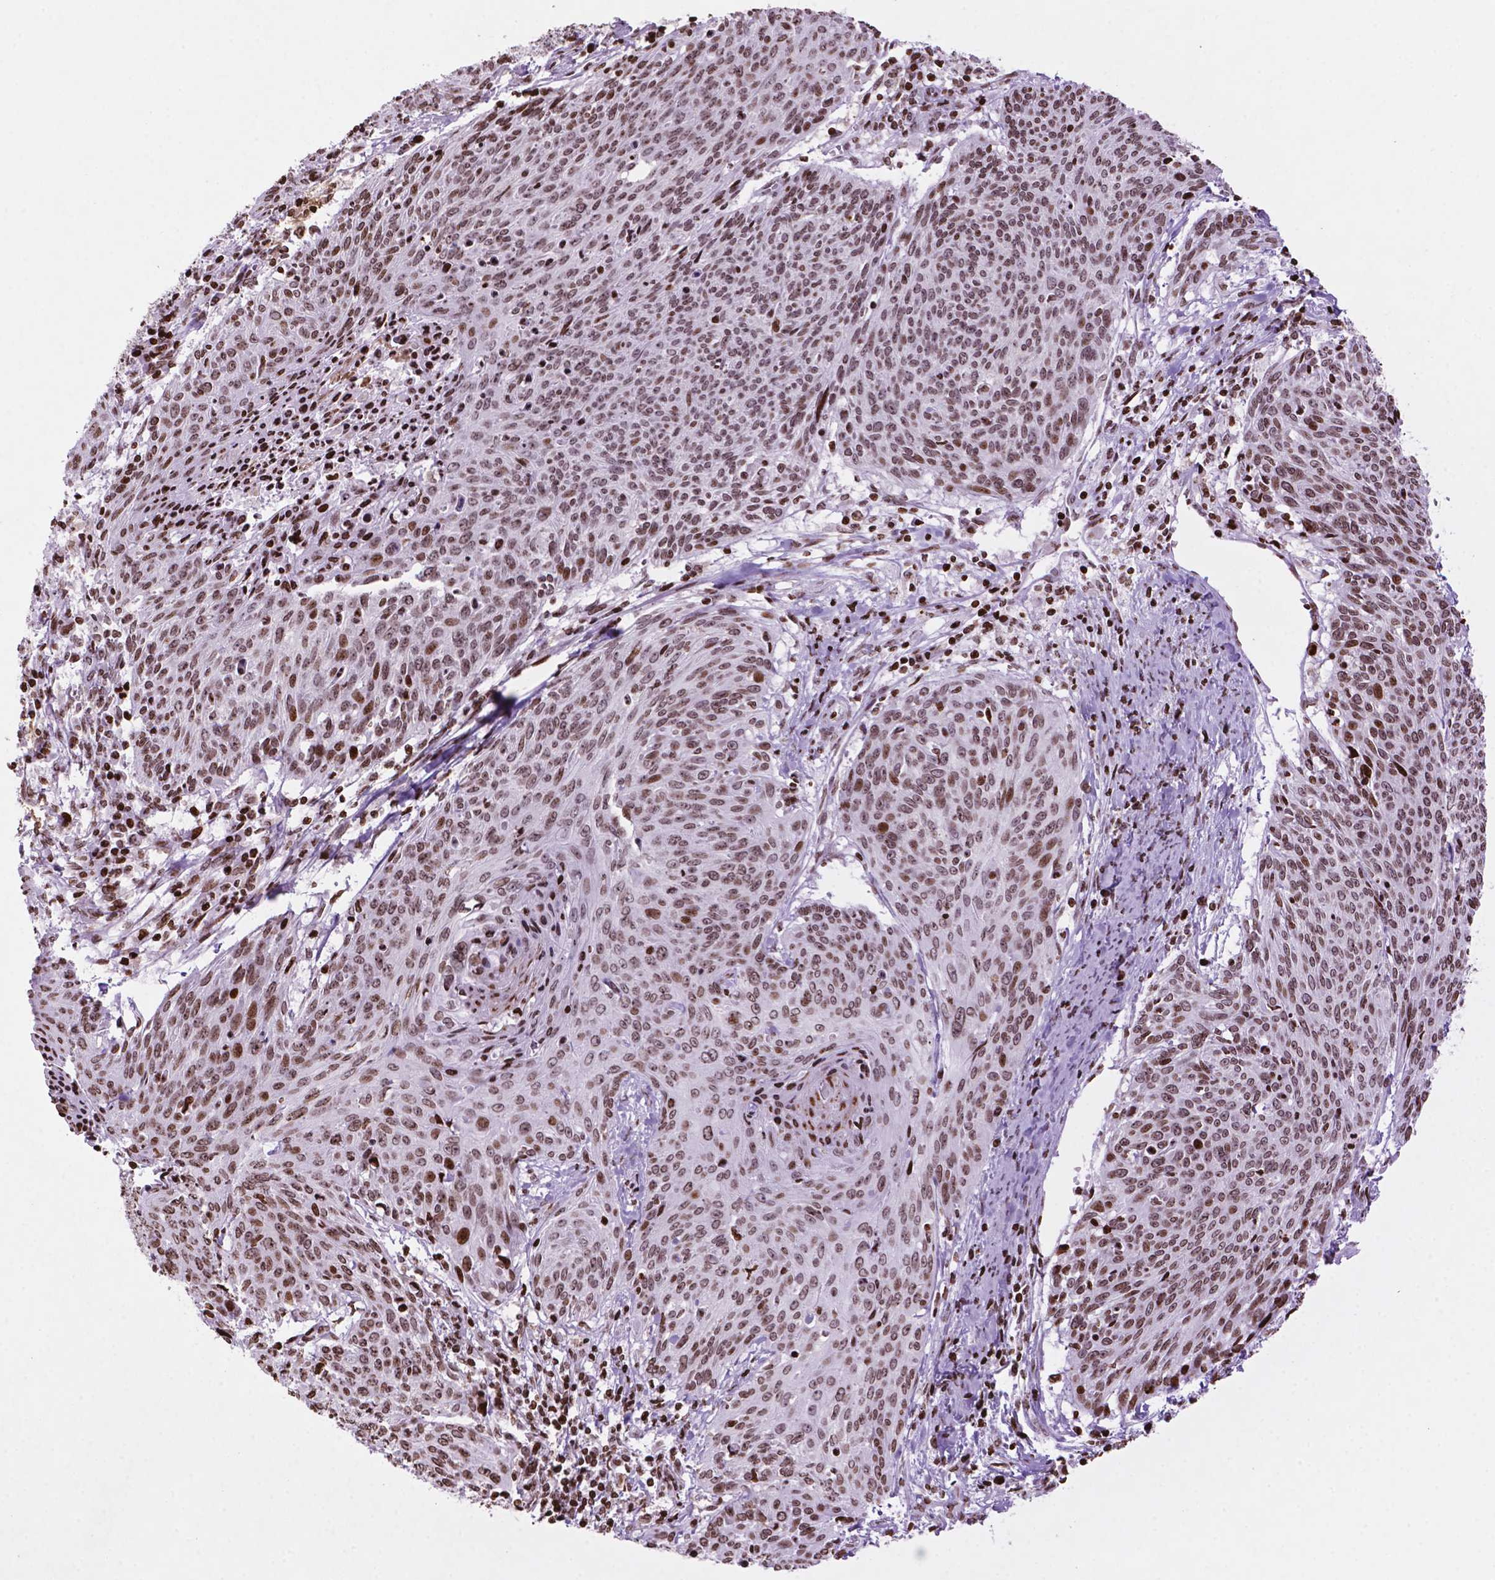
{"staining": {"intensity": "moderate", "quantity": ">75%", "location": "nuclear"}, "tissue": "cervical cancer", "cell_type": "Tumor cells", "image_type": "cancer", "snomed": [{"axis": "morphology", "description": "Squamous cell carcinoma, NOS"}, {"axis": "topography", "description": "Cervix"}], "caption": "High-power microscopy captured an IHC histopathology image of cervical squamous cell carcinoma, revealing moderate nuclear expression in about >75% of tumor cells.", "gene": "TMEM250", "patient": {"sex": "female", "age": 45}}